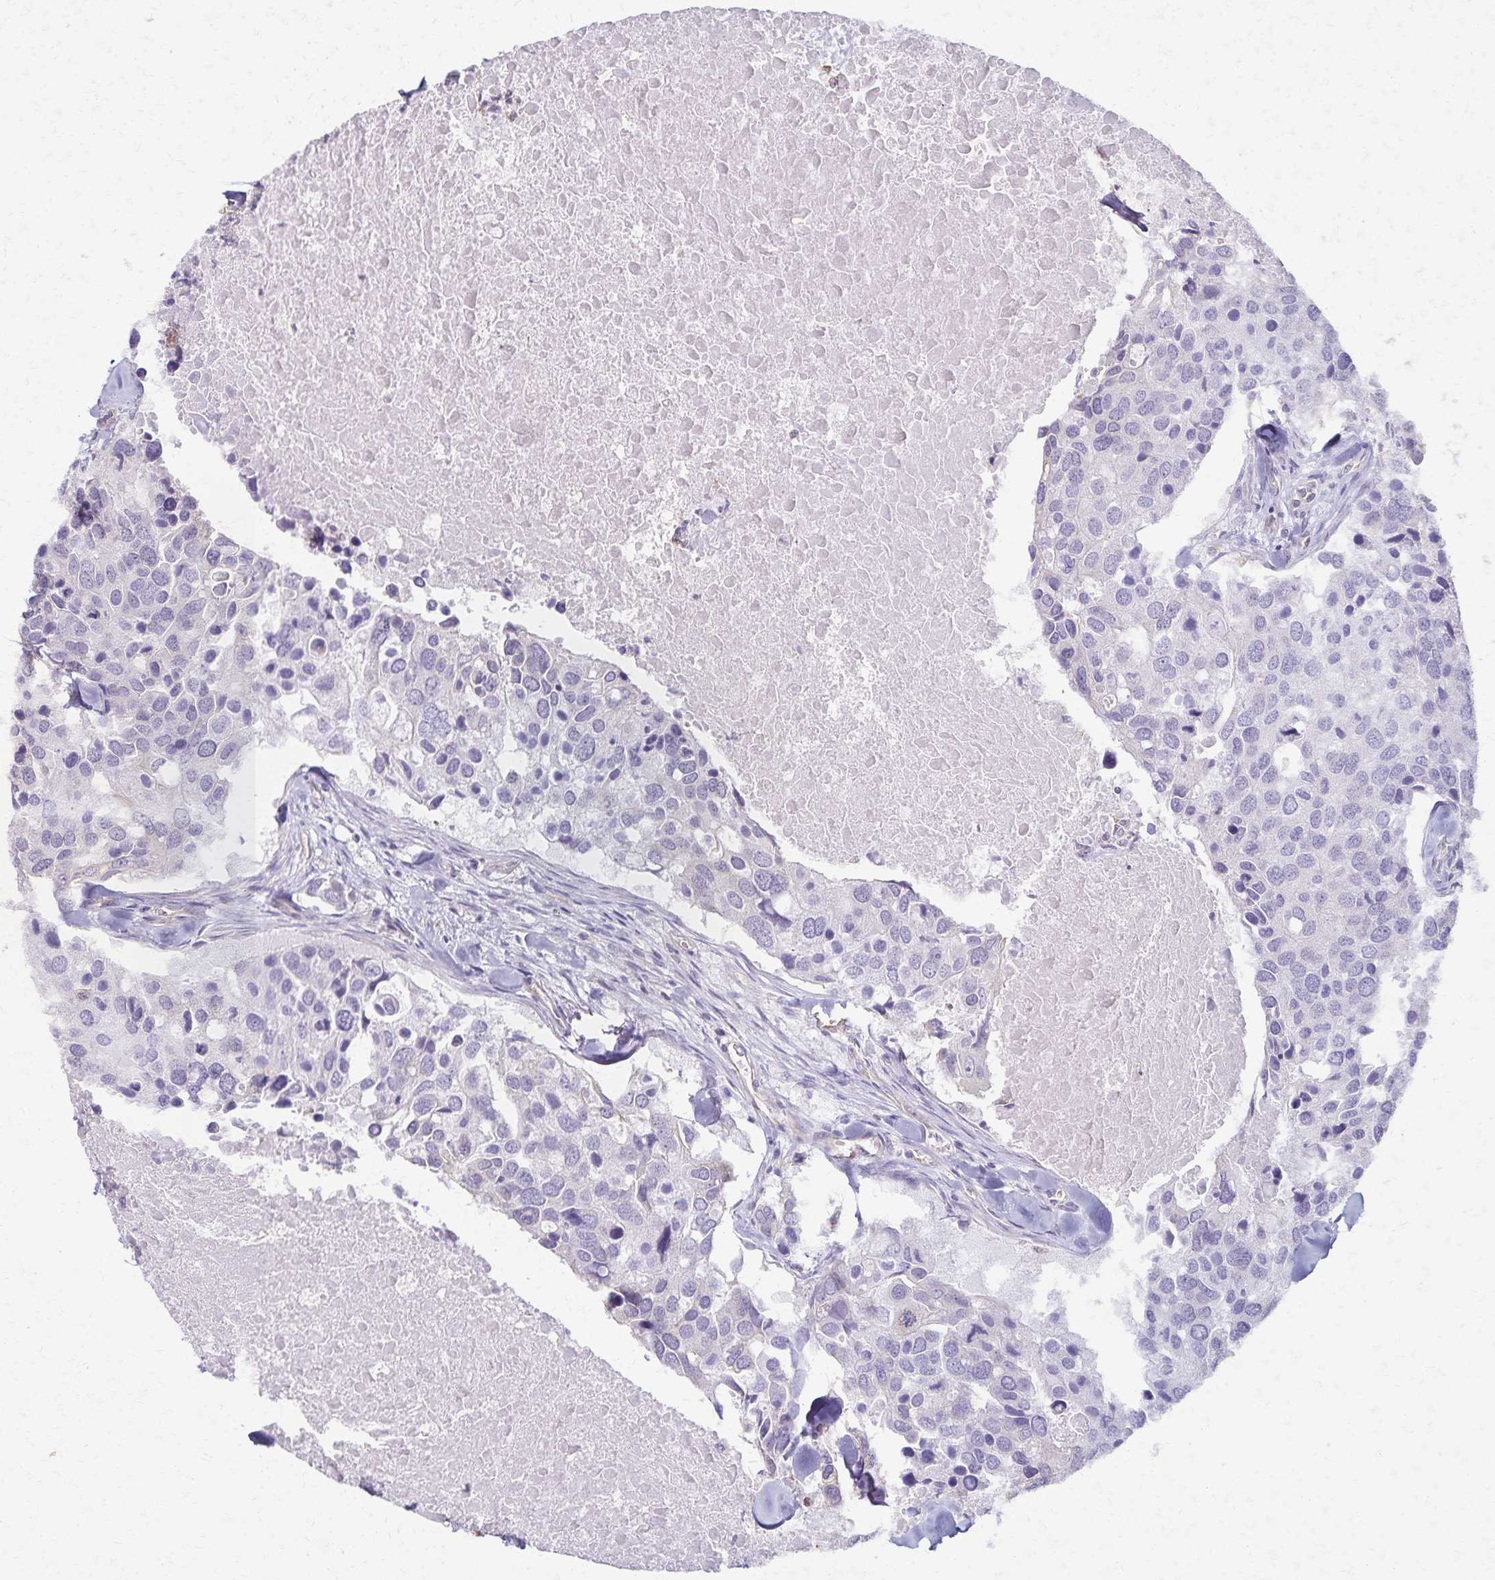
{"staining": {"intensity": "negative", "quantity": "none", "location": "none"}, "tissue": "breast cancer", "cell_type": "Tumor cells", "image_type": "cancer", "snomed": [{"axis": "morphology", "description": "Duct carcinoma"}, {"axis": "topography", "description": "Breast"}], "caption": "Immunohistochemical staining of human intraductal carcinoma (breast) shows no significant expression in tumor cells. Nuclei are stained in blue.", "gene": "KISS1", "patient": {"sex": "female", "age": 83}}